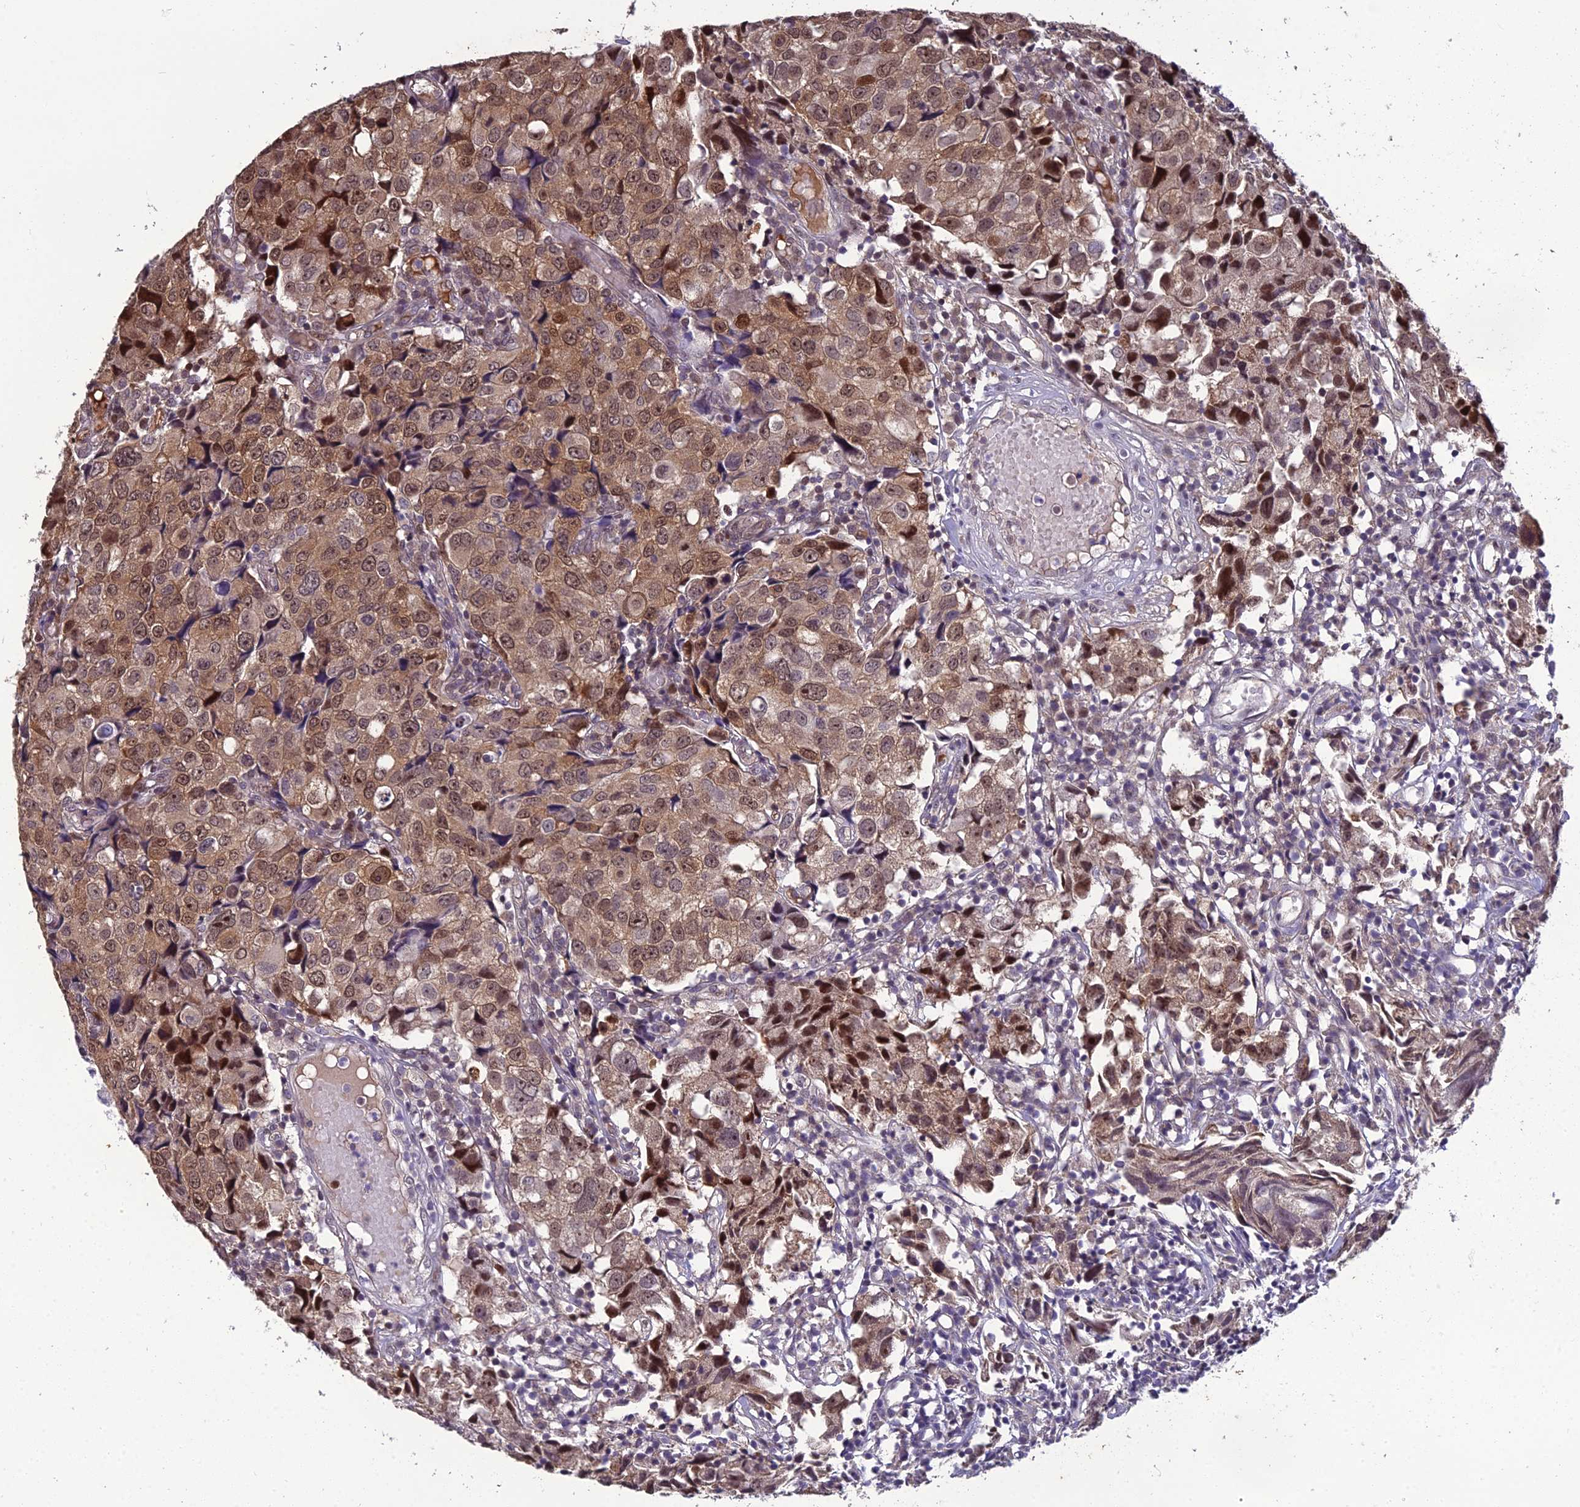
{"staining": {"intensity": "weak", "quantity": ">75%", "location": "cytoplasmic/membranous,nuclear"}, "tissue": "urothelial cancer", "cell_type": "Tumor cells", "image_type": "cancer", "snomed": [{"axis": "morphology", "description": "Urothelial carcinoma, High grade"}, {"axis": "topography", "description": "Urinary bladder"}], "caption": "A brown stain shows weak cytoplasmic/membranous and nuclear expression of a protein in urothelial cancer tumor cells.", "gene": "GRWD1", "patient": {"sex": "female", "age": 75}}